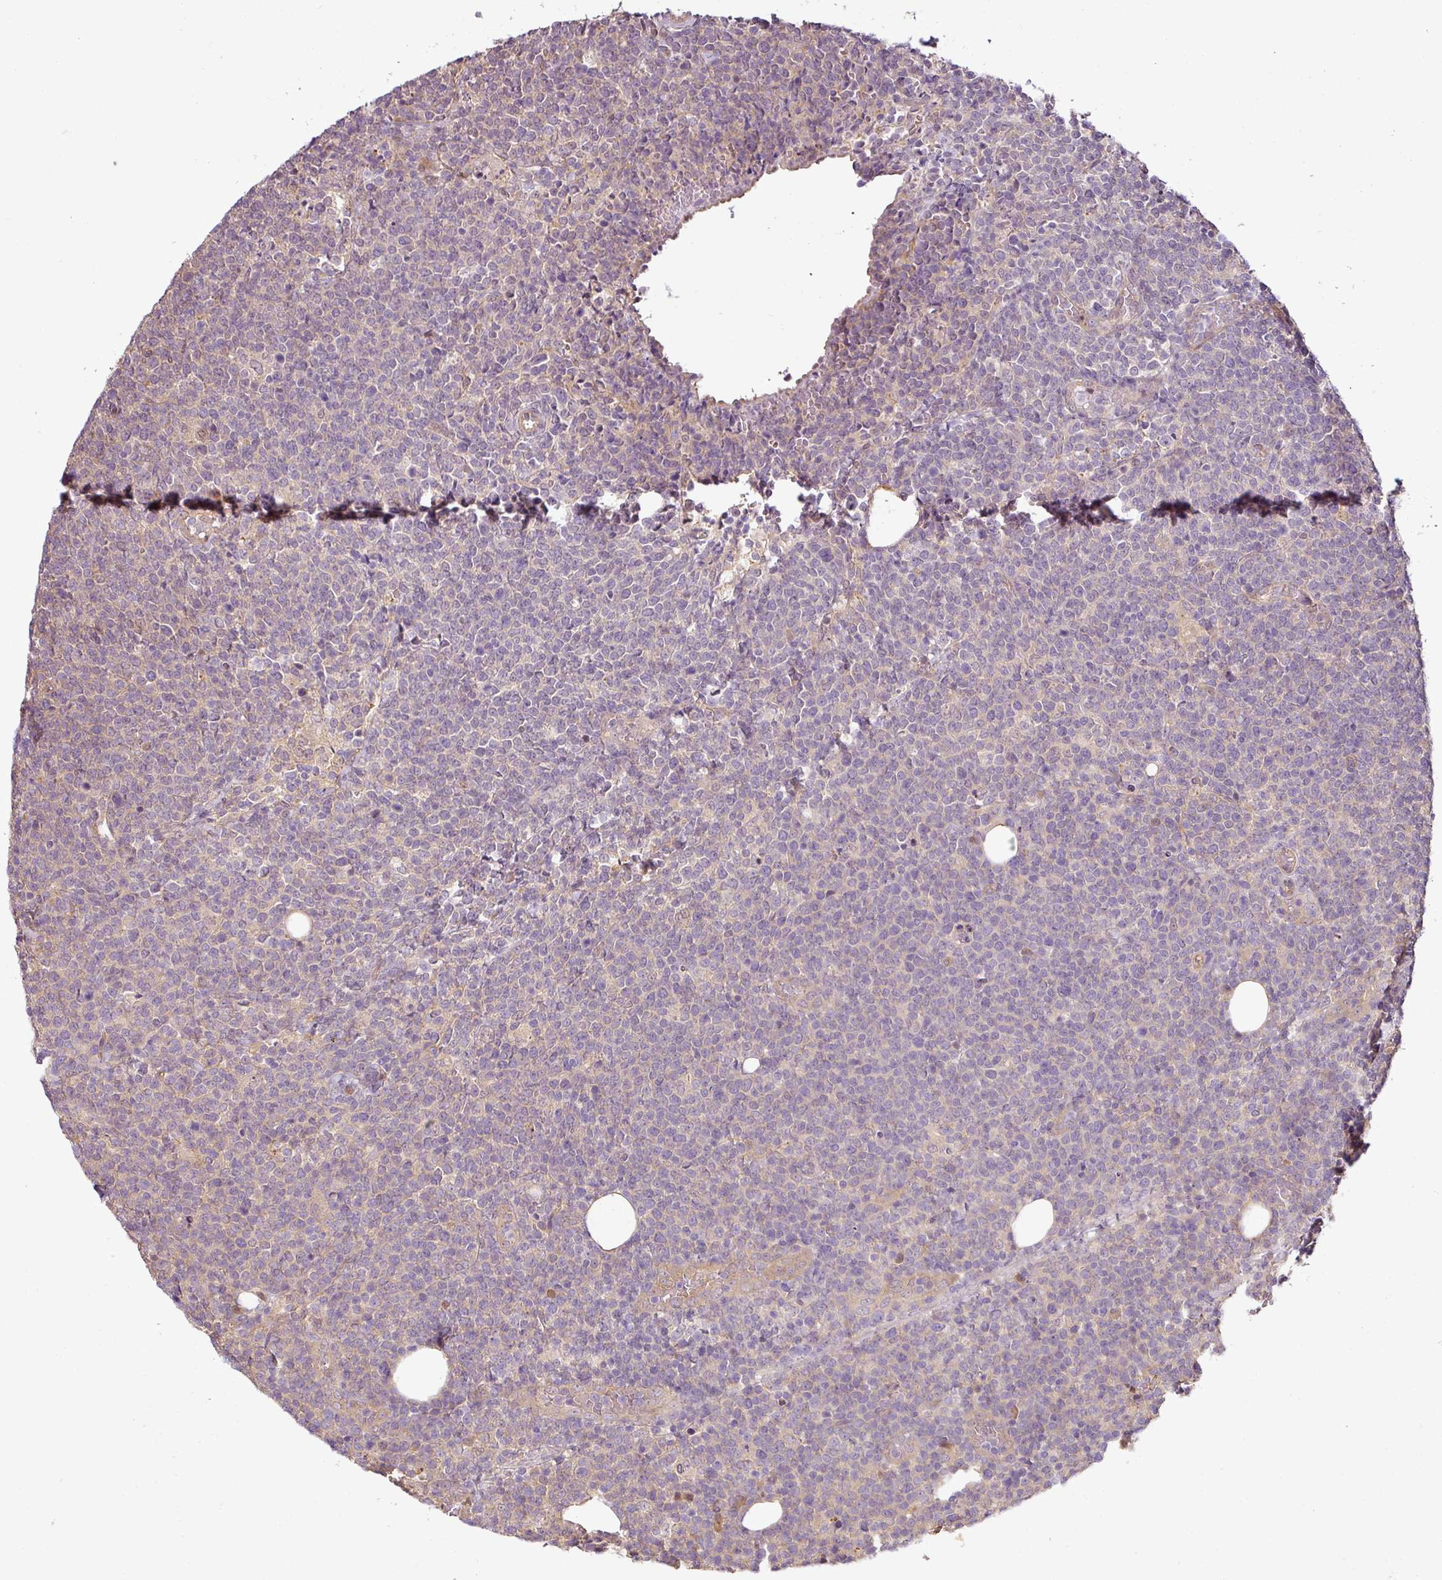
{"staining": {"intensity": "negative", "quantity": "none", "location": "none"}, "tissue": "lymphoma", "cell_type": "Tumor cells", "image_type": "cancer", "snomed": [{"axis": "morphology", "description": "Malignant lymphoma, non-Hodgkin's type, High grade"}, {"axis": "topography", "description": "Lymph node"}], "caption": "IHC micrograph of high-grade malignant lymphoma, non-Hodgkin's type stained for a protein (brown), which reveals no positivity in tumor cells.", "gene": "ANKRD18A", "patient": {"sex": "male", "age": 61}}